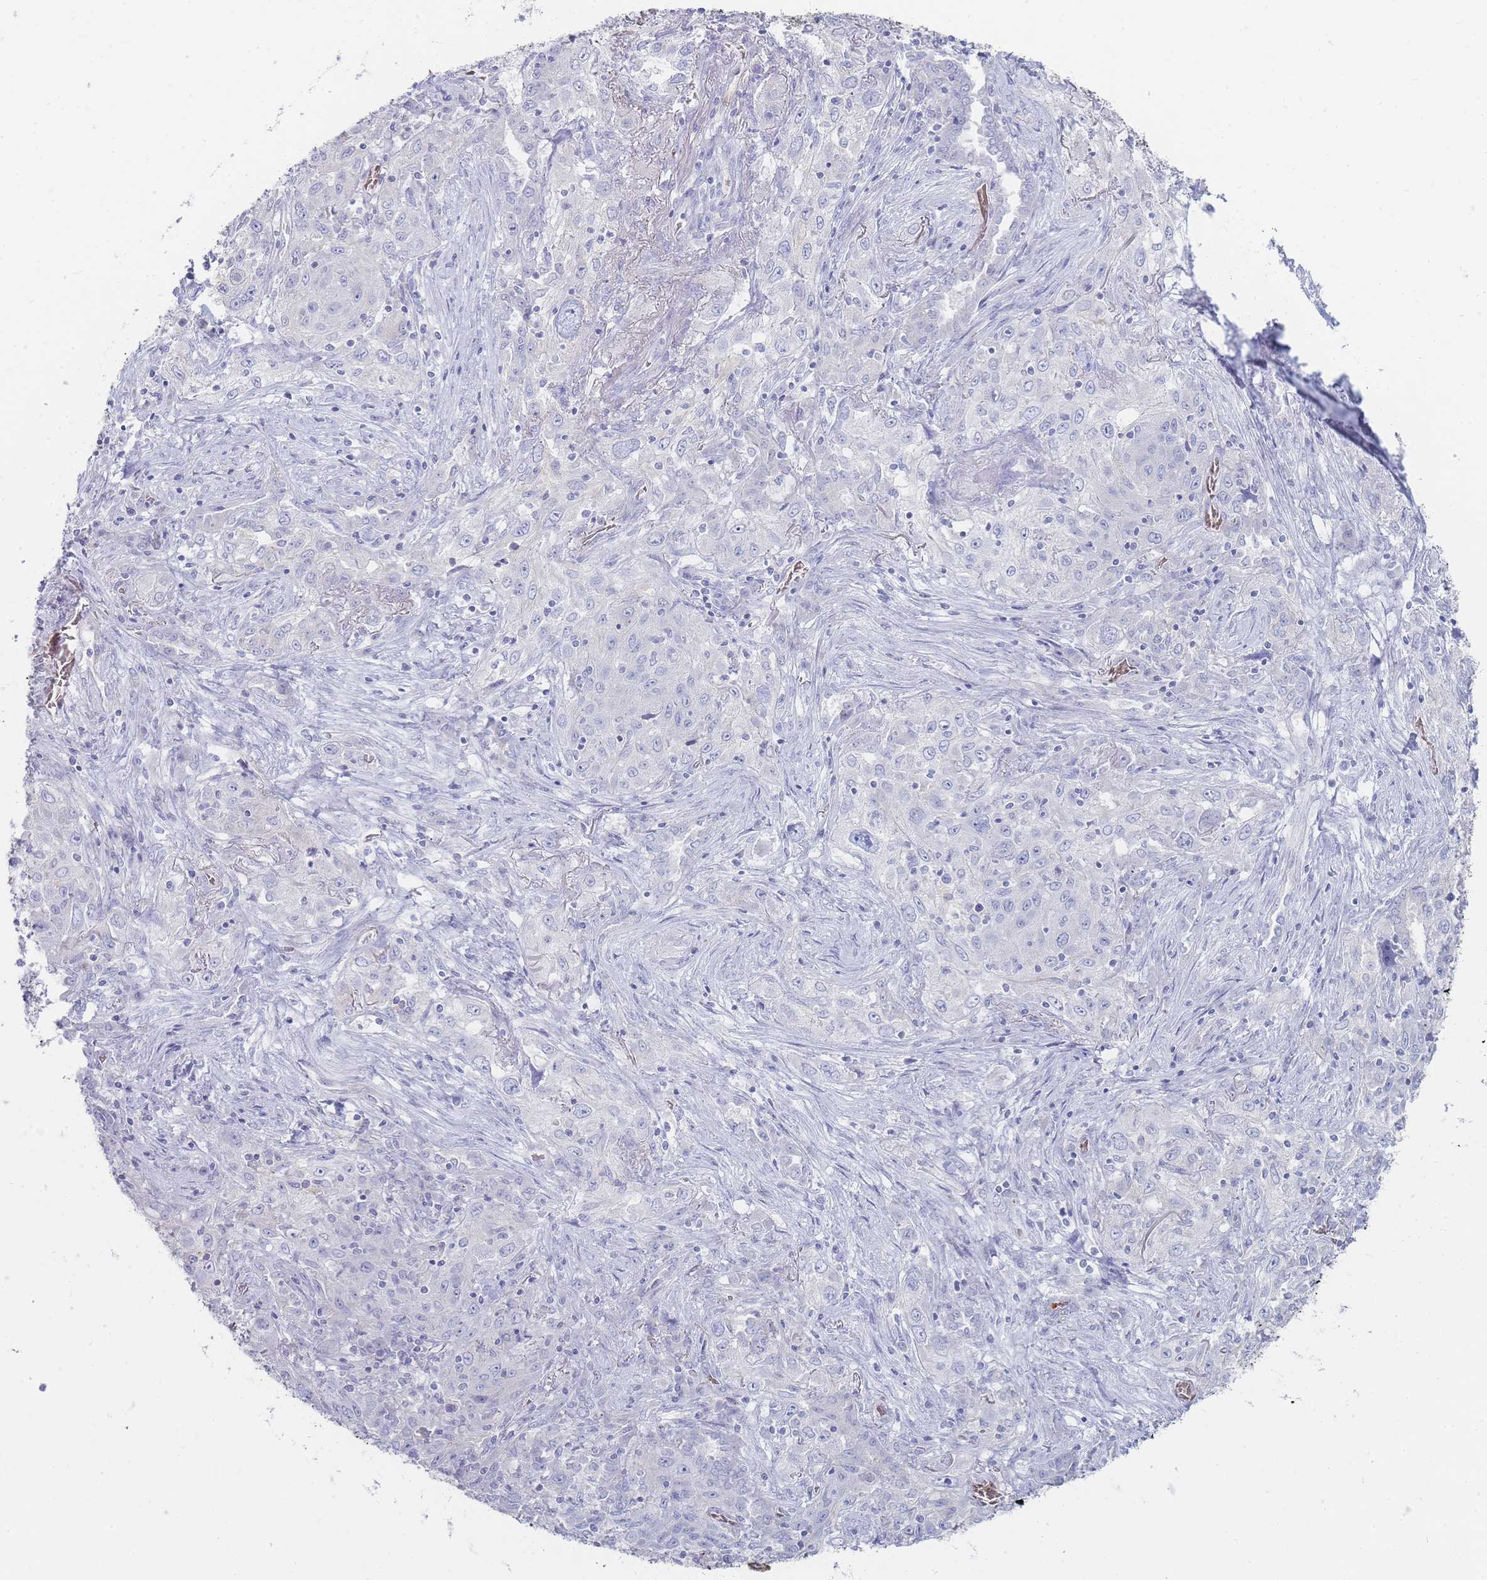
{"staining": {"intensity": "negative", "quantity": "none", "location": "none"}, "tissue": "lung cancer", "cell_type": "Tumor cells", "image_type": "cancer", "snomed": [{"axis": "morphology", "description": "Squamous cell carcinoma, NOS"}, {"axis": "topography", "description": "Lung"}], "caption": "A histopathology image of human lung cancer is negative for staining in tumor cells.", "gene": "HBG2", "patient": {"sex": "female", "age": 69}}